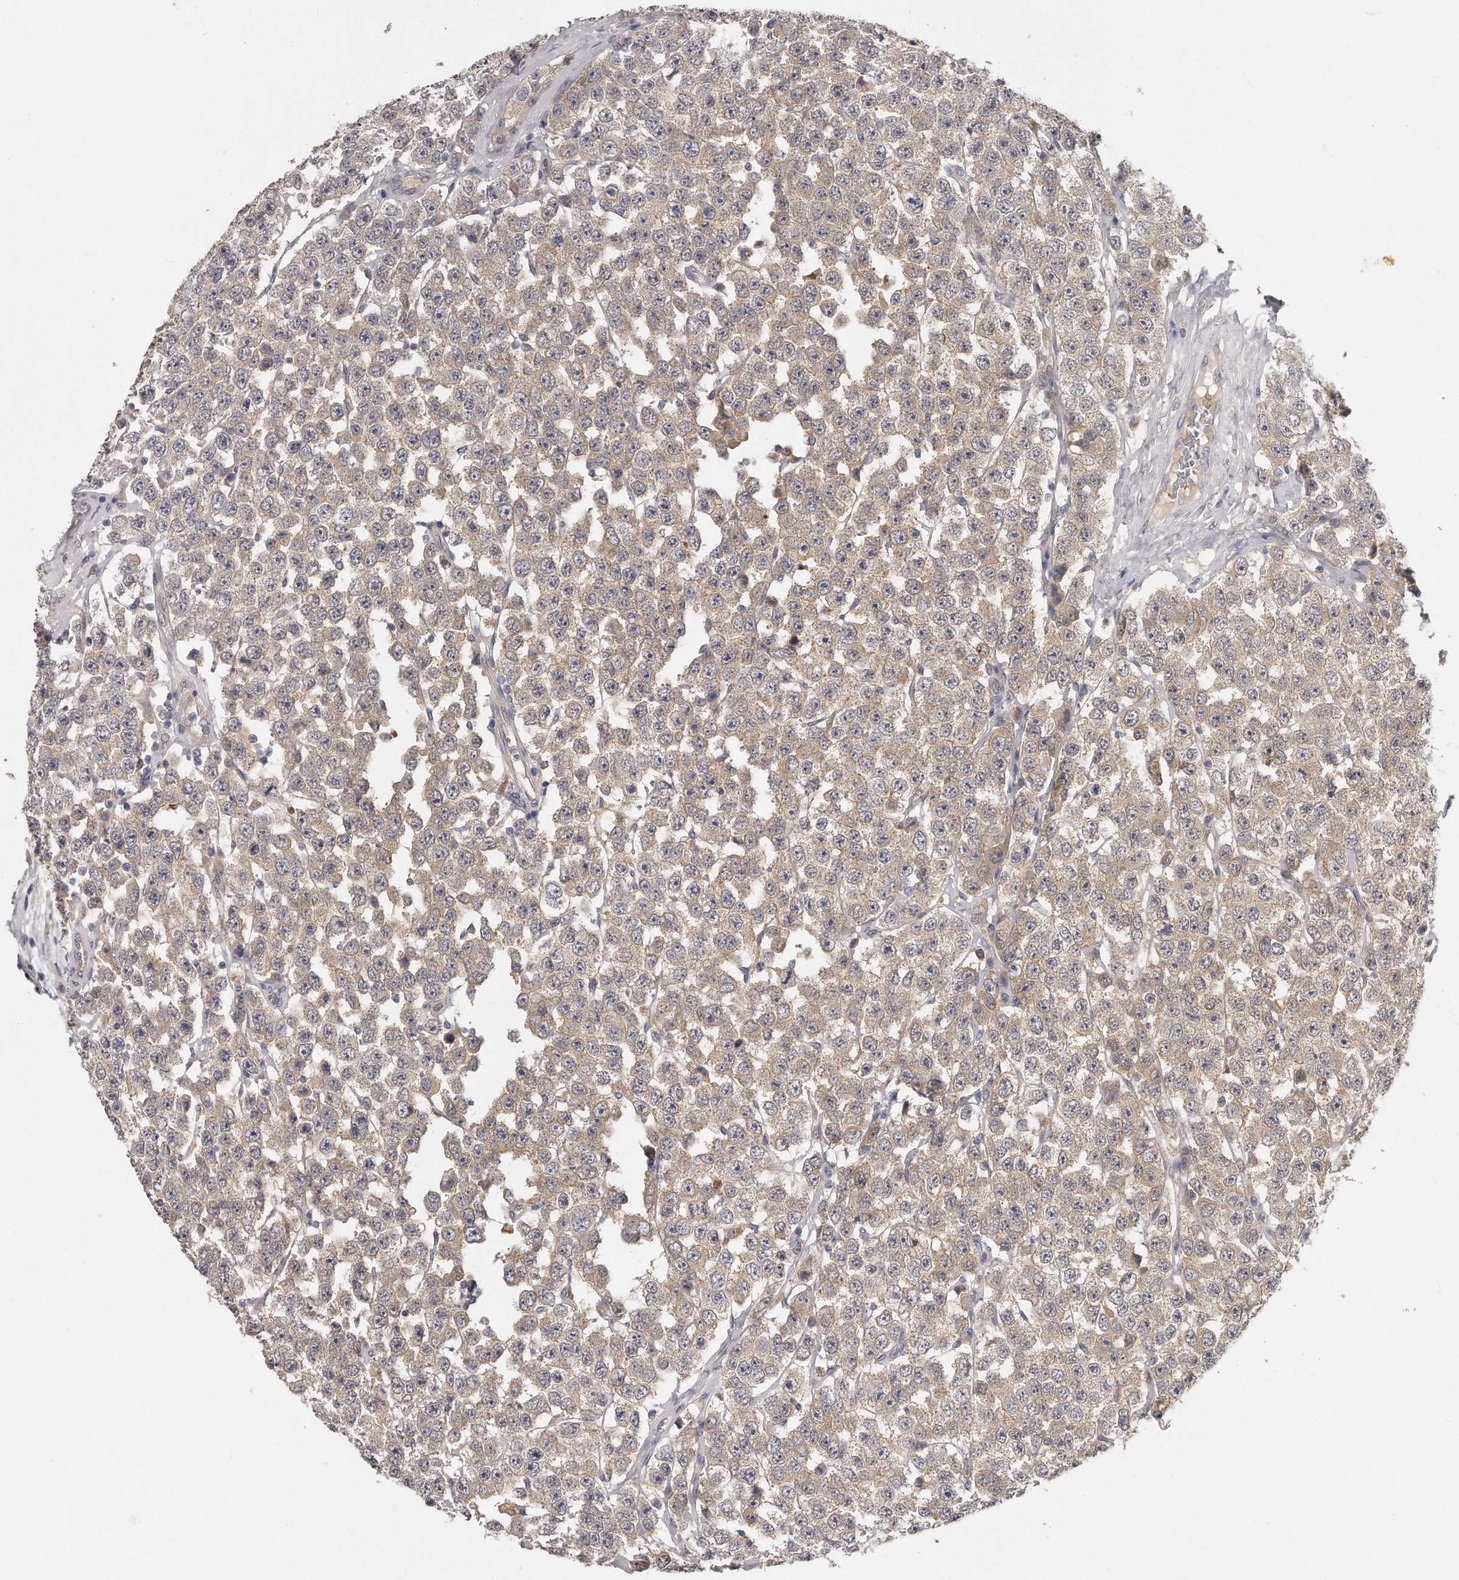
{"staining": {"intensity": "weak", "quantity": ">75%", "location": "cytoplasmic/membranous"}, "tissue": "testis cancer", "cell_type": "Tumor cells", "image_type": "cancer", "snomed": [{"axis": "morphology", "description": "Seminoma, NOS"}, {"axis": "topography", "description": "Testis"}], "caption": "Immunohistochemistry (DAB) staining of testis cancer (seminoma) demonstrates weak cytoplasmic/membranous protein staining in about >75% of tumor cells.", "gene": "GGCT", "patient": {"sex": "male", "age": 28}}